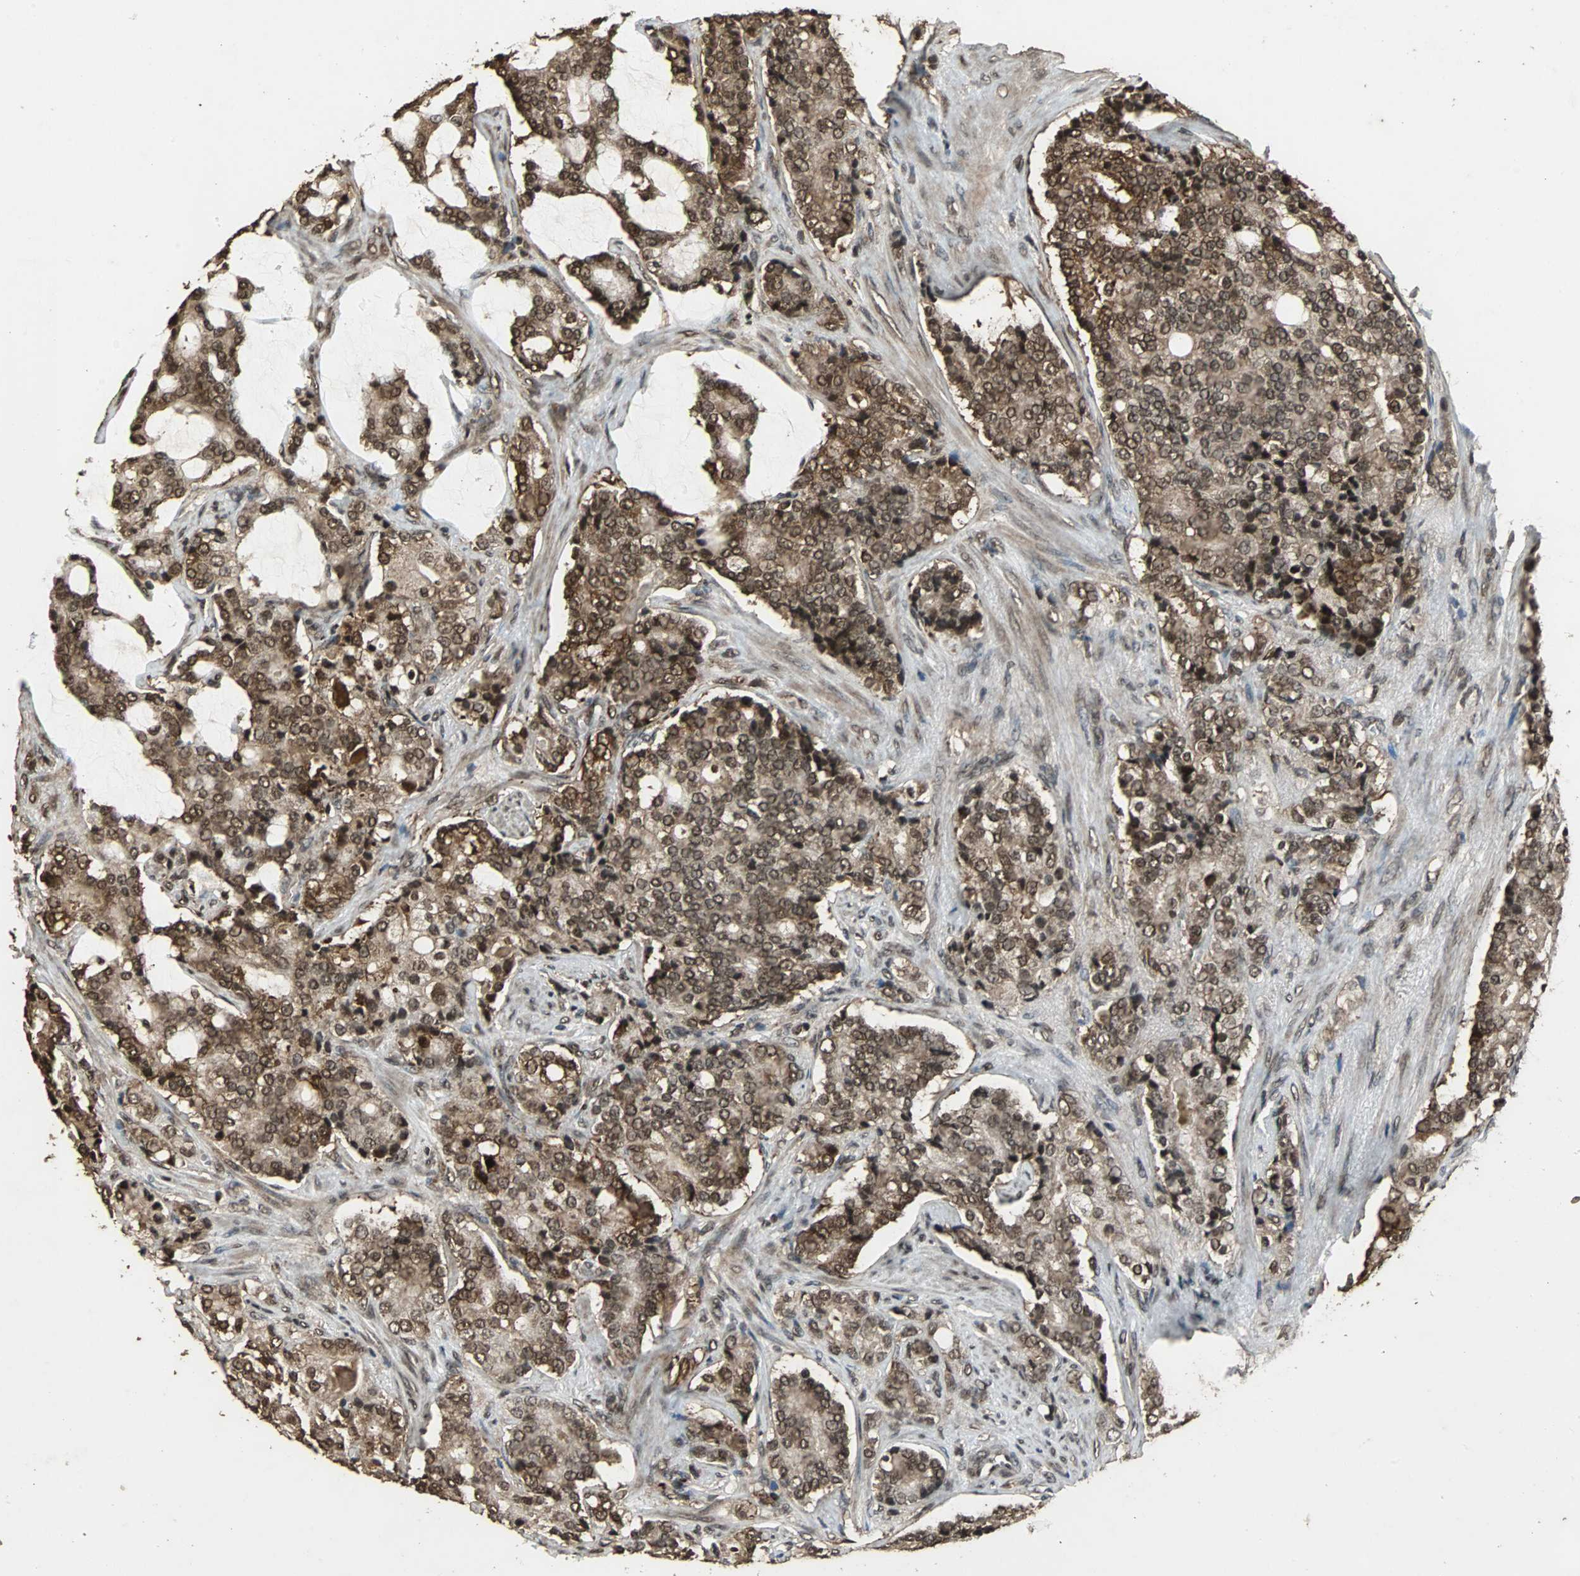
{"staining": {"intensity": "strong", "quantity": ">75%", "location": "cytoplasmic/membranous,nuclear"}, "tissue": "prostate cancer", "cell_type": "Tumor cells", "image_type": "cancer", "snomed": [{"axis": "morphology", "description": "Adenocarcinoma, Low grade"}, {"axis": "topography", "description": "Prostate"}], "caption": "This histopathology image shows prostate cancer (low-grade adenocarcinoma) stained with immunohistochemistry (IHC) to label a protein in brown. The cytoplasmic/membranous and nuclear of tumor cells show strong positivity for the protein. Nuclei are counter-stained blue.", "gene": "ZNF18", "patient": {"sex": "male", "age": 58}}